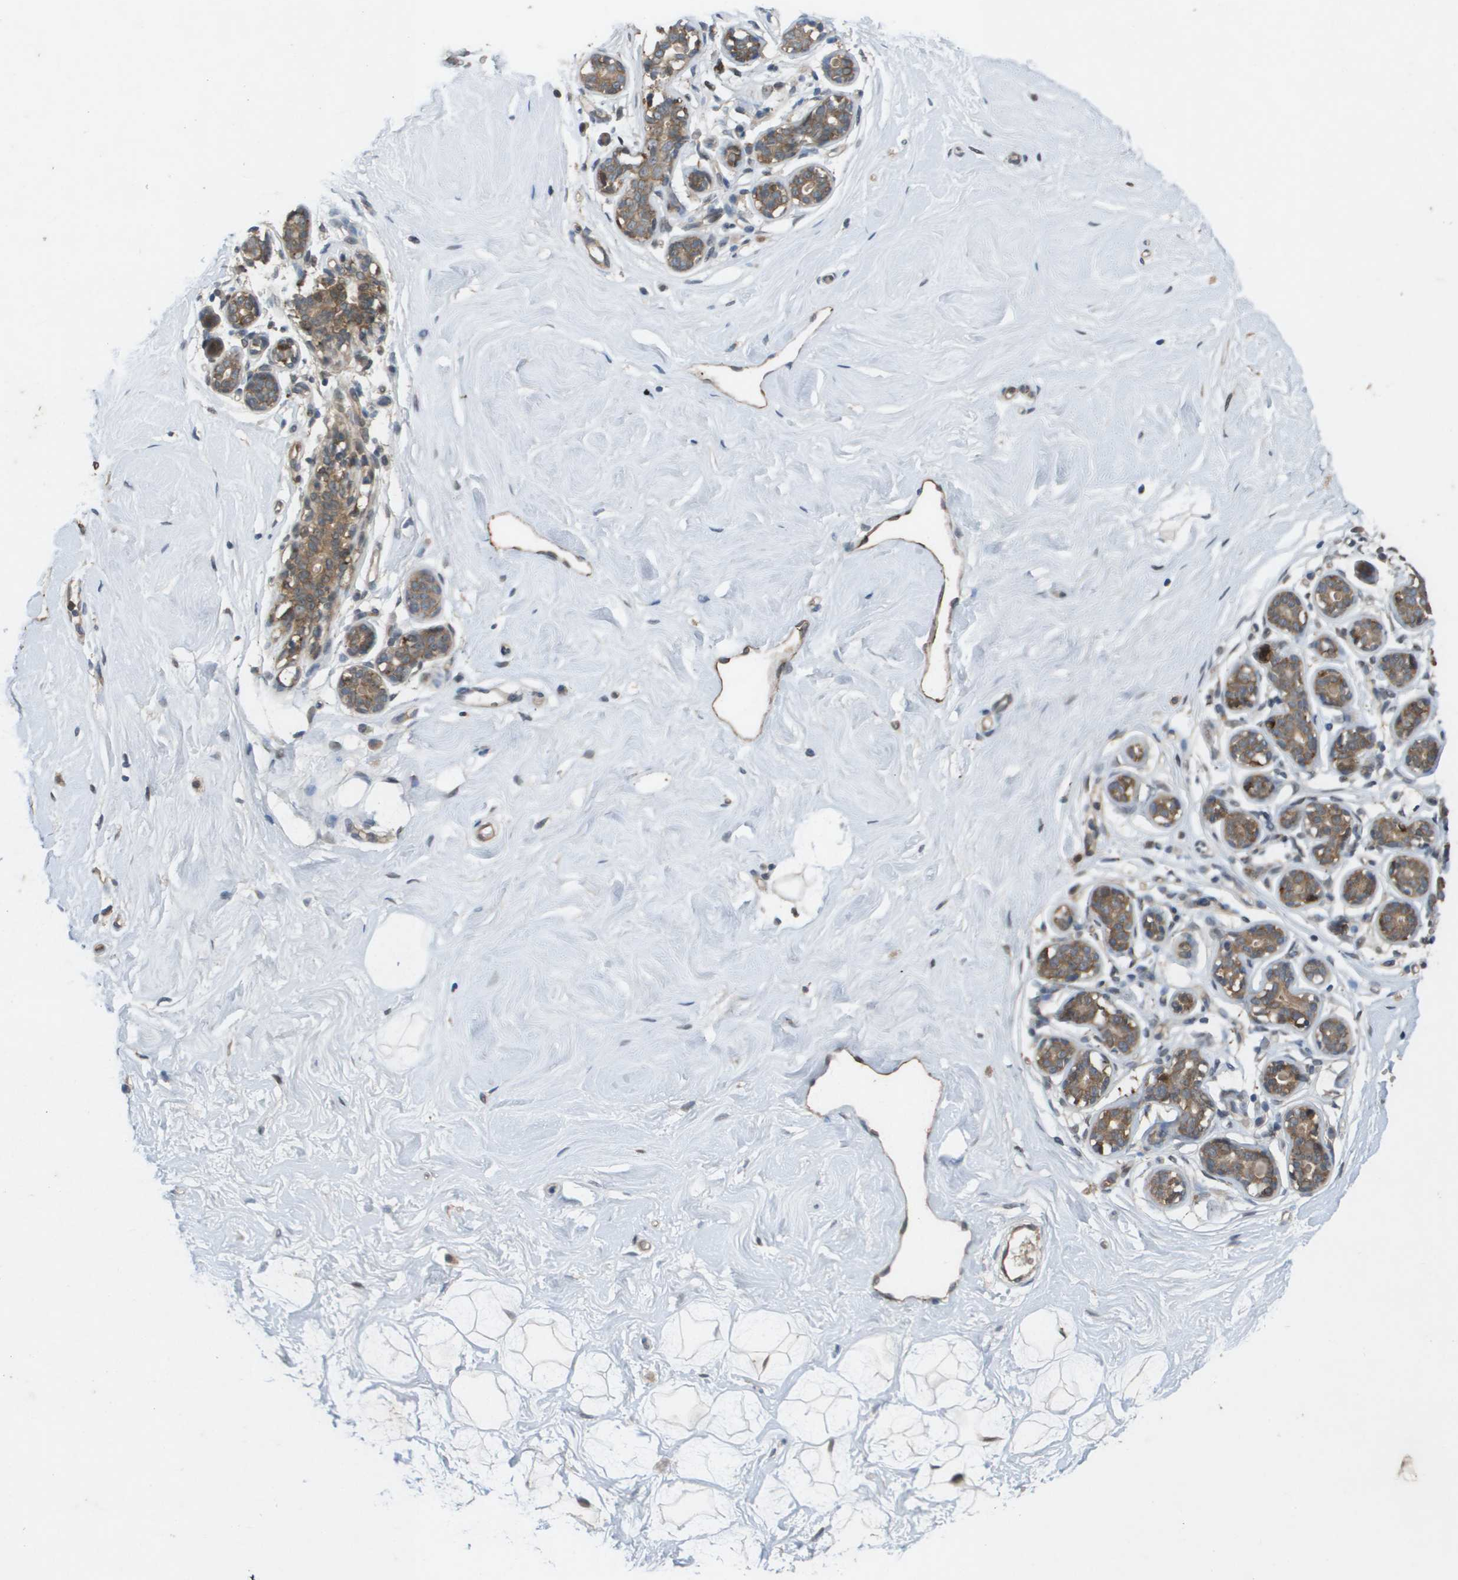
{"staining": {"intensity": "negative", "quantity": "none", "location": "none"}, "tissue": "breast", "cell_type": "Adipocytes", "image_type": "normal", "snomed": [{"axis": "morphology", "description": "Normal tissue, NOS"}, {"axis": "topography", "description": "Breast"}], "caption": "Immunohistochemistry micrograph of normal breast: breast stained with DAB (3,3'-diaminobenzidine) demonstrates no significant protein expression in adipocytes. (Brightfield microscopy of DAB (3,3'-diaminobenzidine) immunohistochemistry at high magnification).", "gene": "PALD1", "patient": {"sex": "female", "age": 23}}